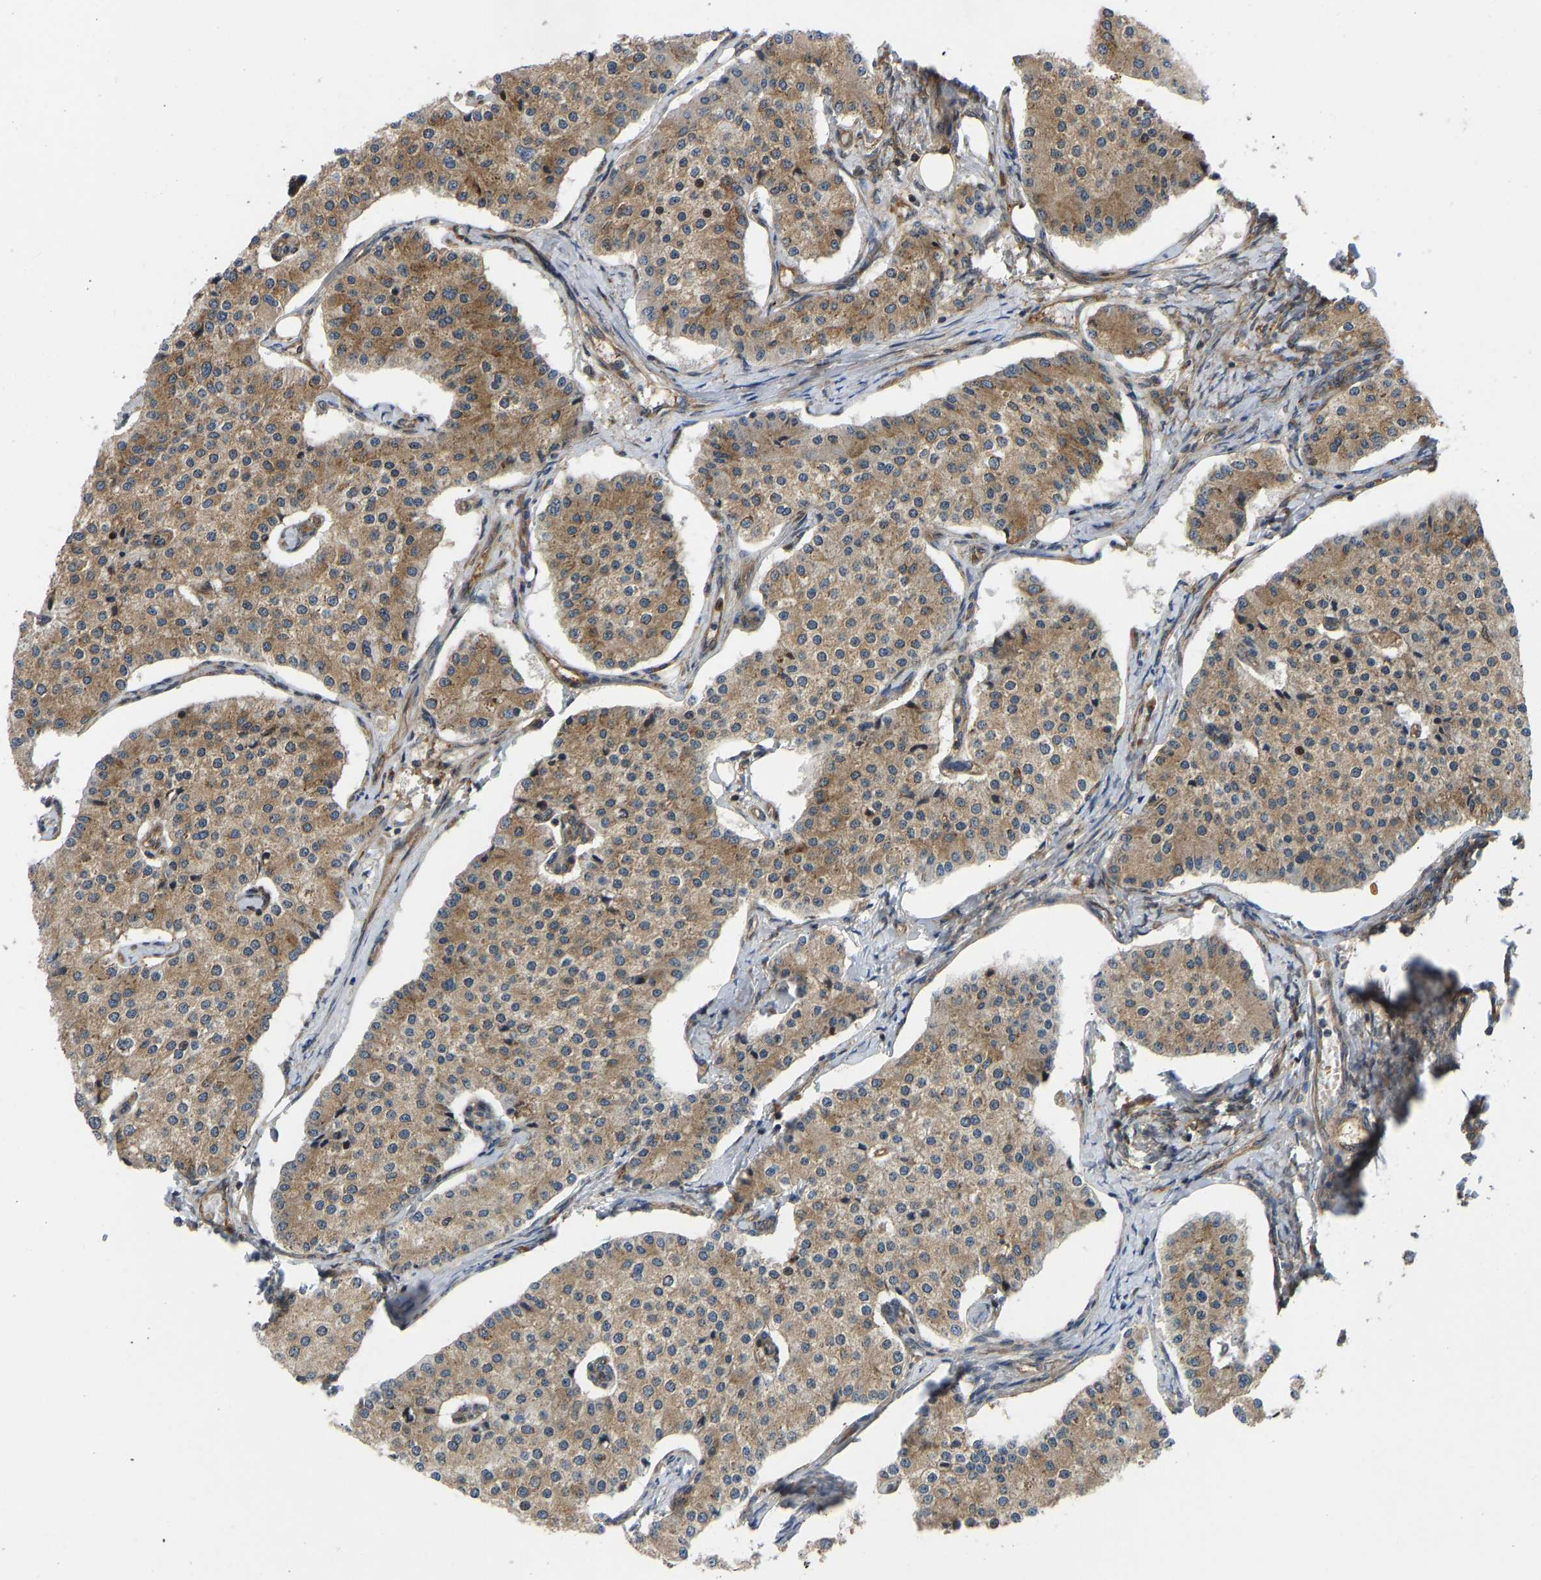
{"staining": {"intensity": "moderate", "quantity": ">75%", "location": "cytoplasmic/membranous"}, "tissue": "carcinoid", "cell_type": "Tumor cells", "image_type": "cancer", "snomed": [{"axis": "morphology", "description": "Carcinoid, malignant, NOS"}, {"axis": "topography", "description": "Colon"}], "caption": "The micrograph demonstrates immunohistochemical staining of carcinoid. There is moderate cytoplasmic/membranous staining is identified in about >75% of tumor cells.", "gene": "RASGRF2", "patient": {"sex": "female", "age": 52}}